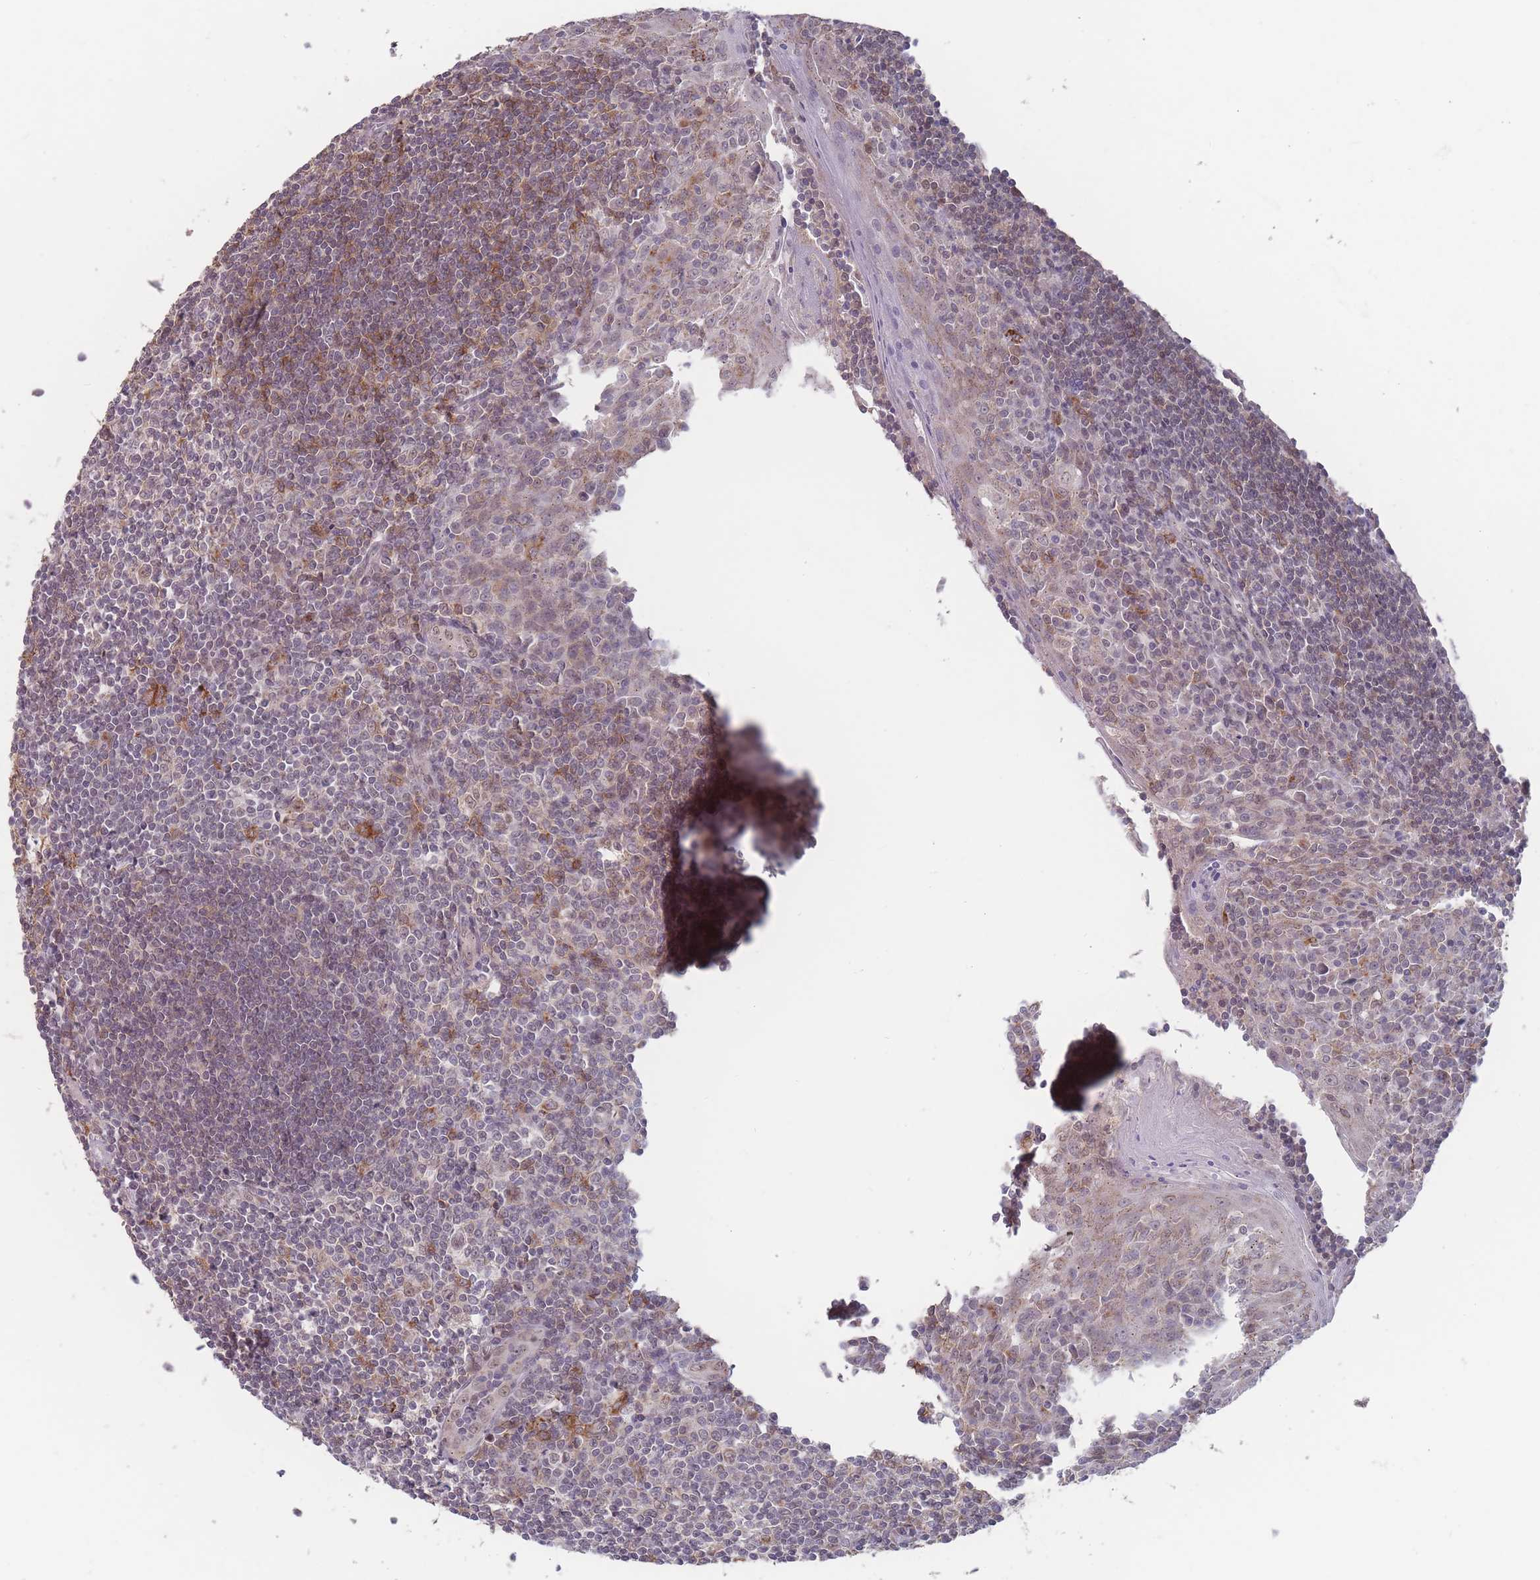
{"staining": {"intensity": "moderate", "quantity": "25%-75%", "location": "cytoplasmic/membranous"}, "tissue": "tonsil", "cell_type": "Germinal center cells", "image_type": "normal", "snomed": [{"axis": "morphology", "description": "Normal tissue, NOS"}, {"axis": "topography", "description": "Tonsil"}], "caption": "Tonsil stained for a protein shows moderate cytoplasmic/membranous positivity in germinal center cells. The staining is performed using DAB (3,3'-diaminobenzidine) brown chromogen to label protein expression. The nuclei are counter-stained blue using hematoxylin.", "gene": "PEX7", "patient": {"sex": "male", "age": 27}}